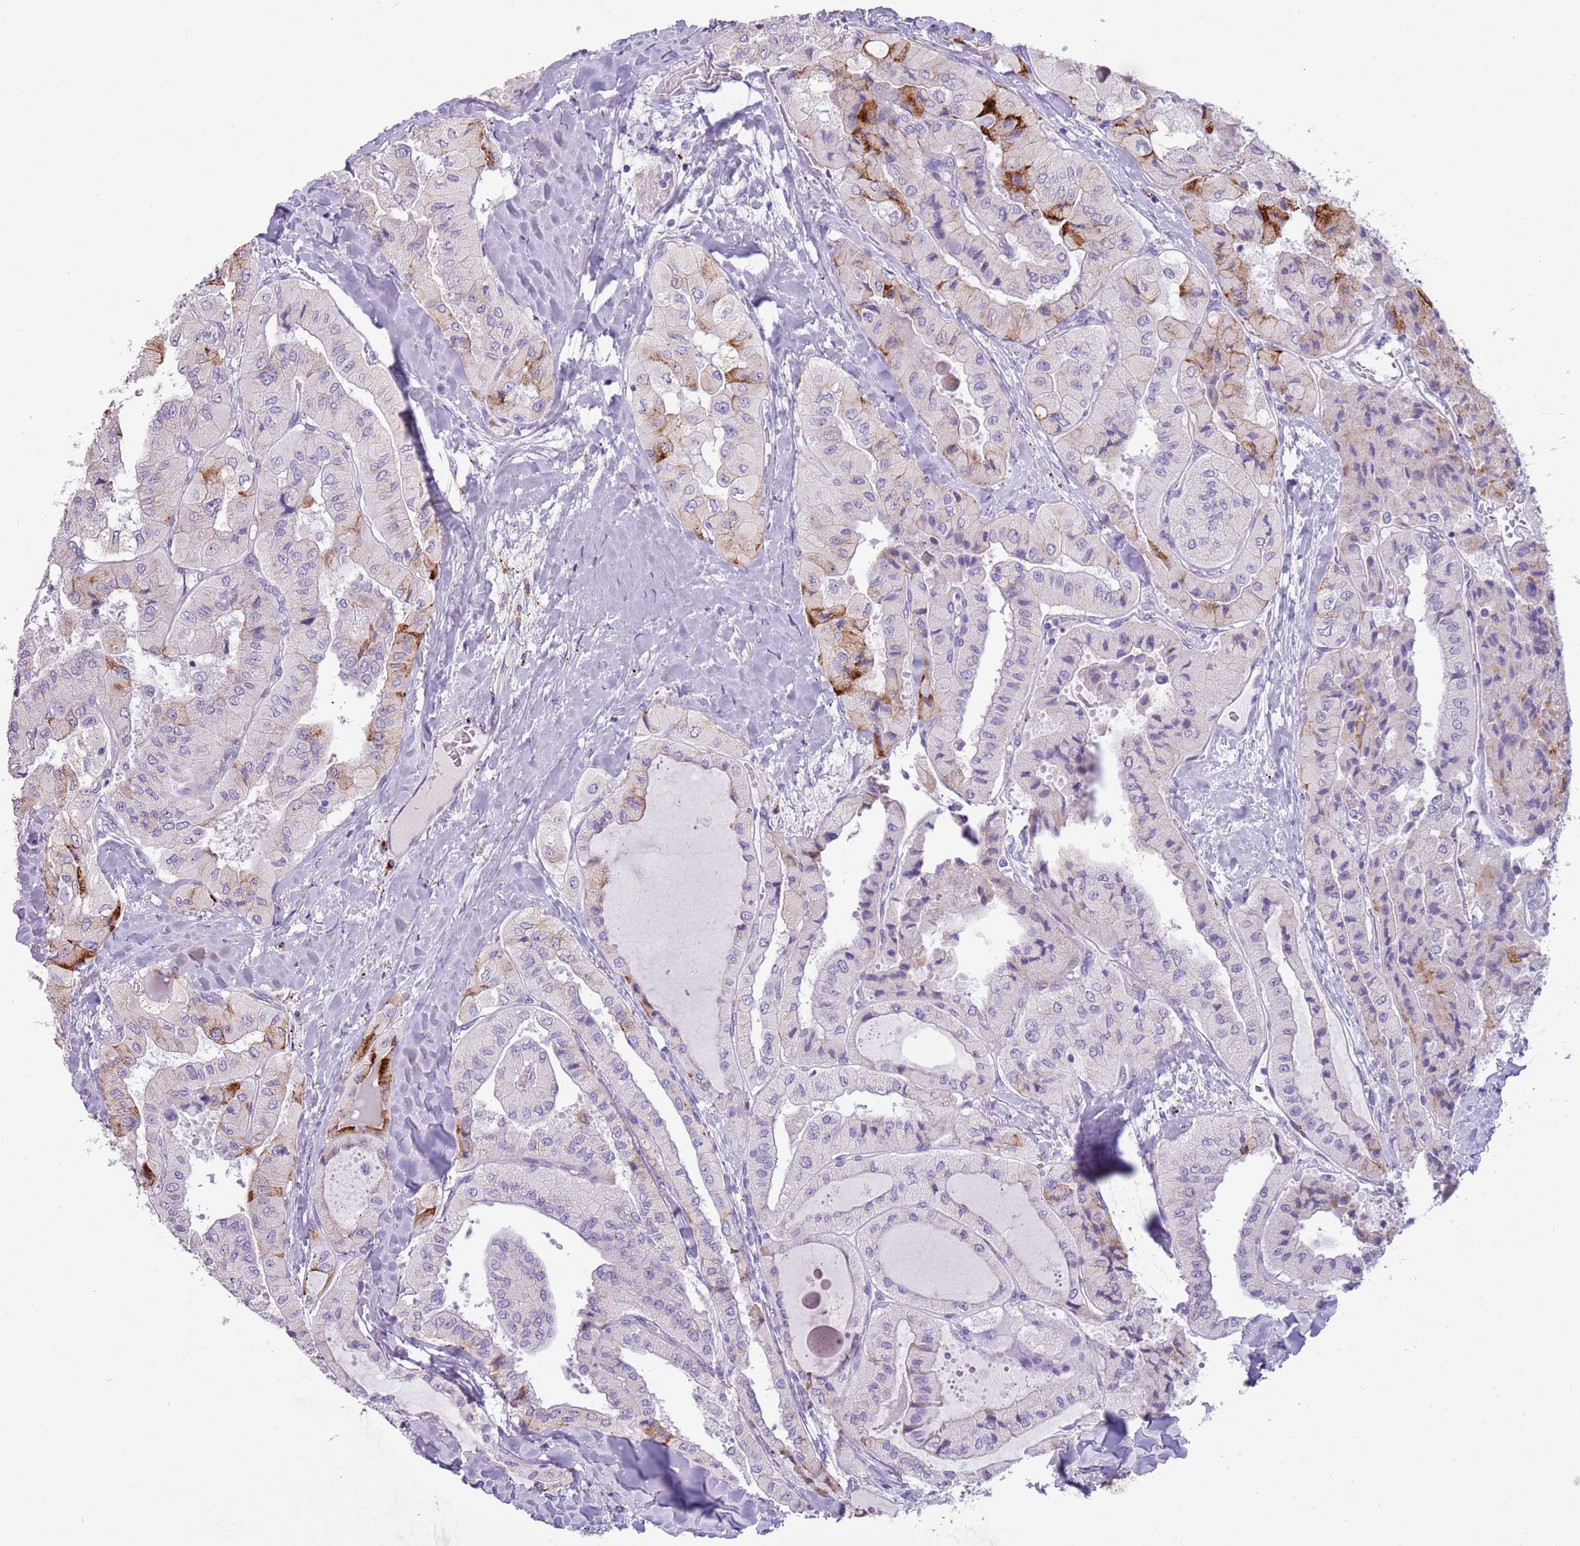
{"staining": {"intensity": "strong", "quantity": "<25%", "location": "cytoplasmic/membranous"}, "tissue": "thyroid cancer", "cell_type": "Tumor cells", "image_type": "cancer", "snomed": [{"axis": "morphology", "description": "Normal tissue, NOS"}, {"axis": "morphology", "description": "Papillary adenocarcinoma, NOS"}, {"axis": "topography", "description": "Thyroid gland"}], "caption": "Tumor cells display medium levels of strong cytoplasmic/membranous positivity in about <25% of cells in human thyroid cancer (papillary adenocarcinoma).", "gene": "NBPF6", "patient": {"sex": "female", "age": 59}}